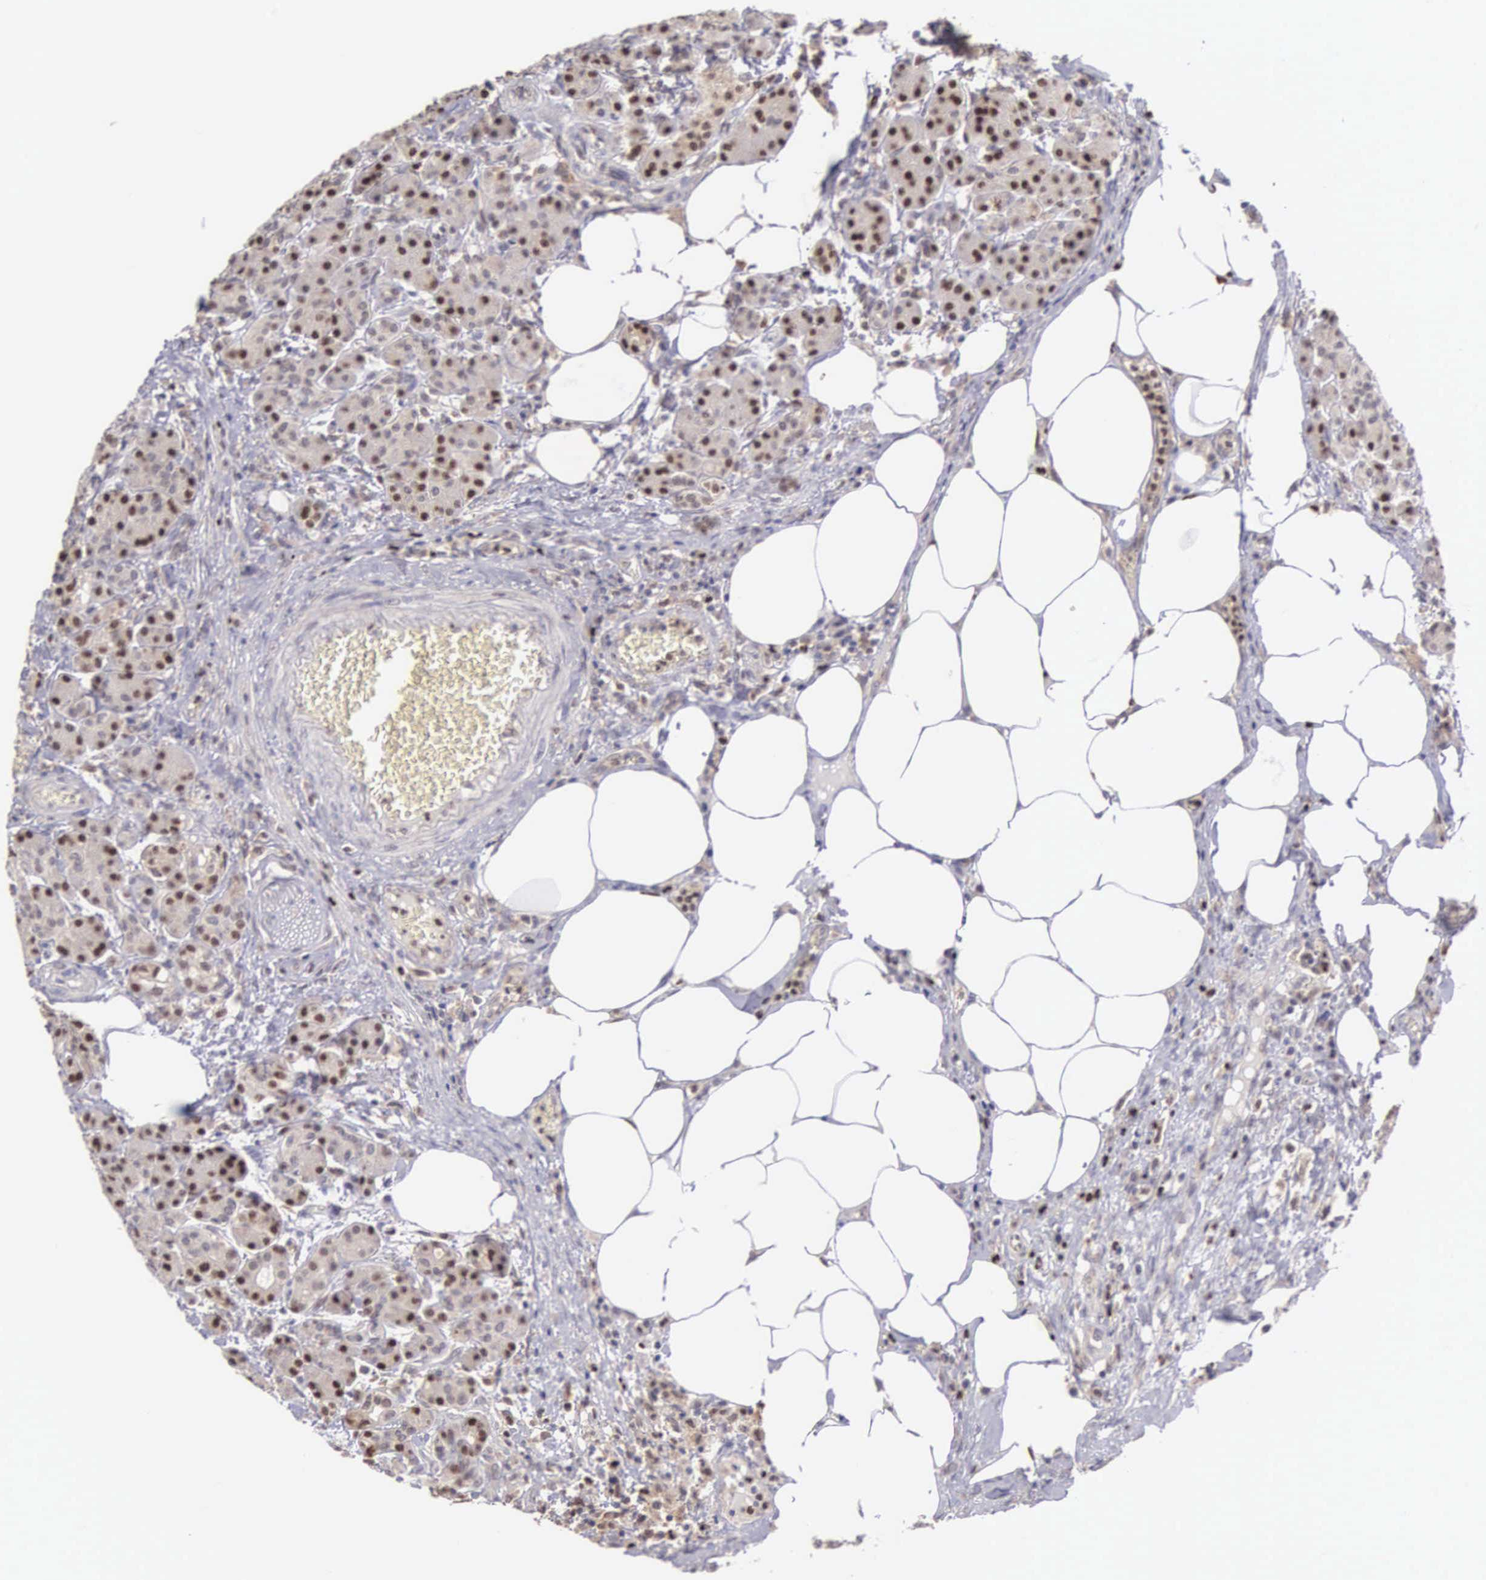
{"staining": {"intensity": "strong", "quantity": ">75%", "location": "cytoplasmic/membranous,nuclear"}, "tissue": "pancreas", "cell_type": "Exocrine glandular cells", "image_type": "normal", "snomed": [{"axis": "morphology", "description": "Normal tissue, NOS"}, {"axis": "topography", "description": "Pancreas"}], "caption": "Immunohistochemical staining of unremarkable pancreas shows high levels of strong cytoplasmic/membranous,nuclear positivity in about >75% of exocrine glandular cells. The staining was performed using DAB, with brown indicating positive protein expression. Nuclei are stained blue with hematoxylin.", "gene": "GRK3", "patient": {"sex": "female", "age": 73}}